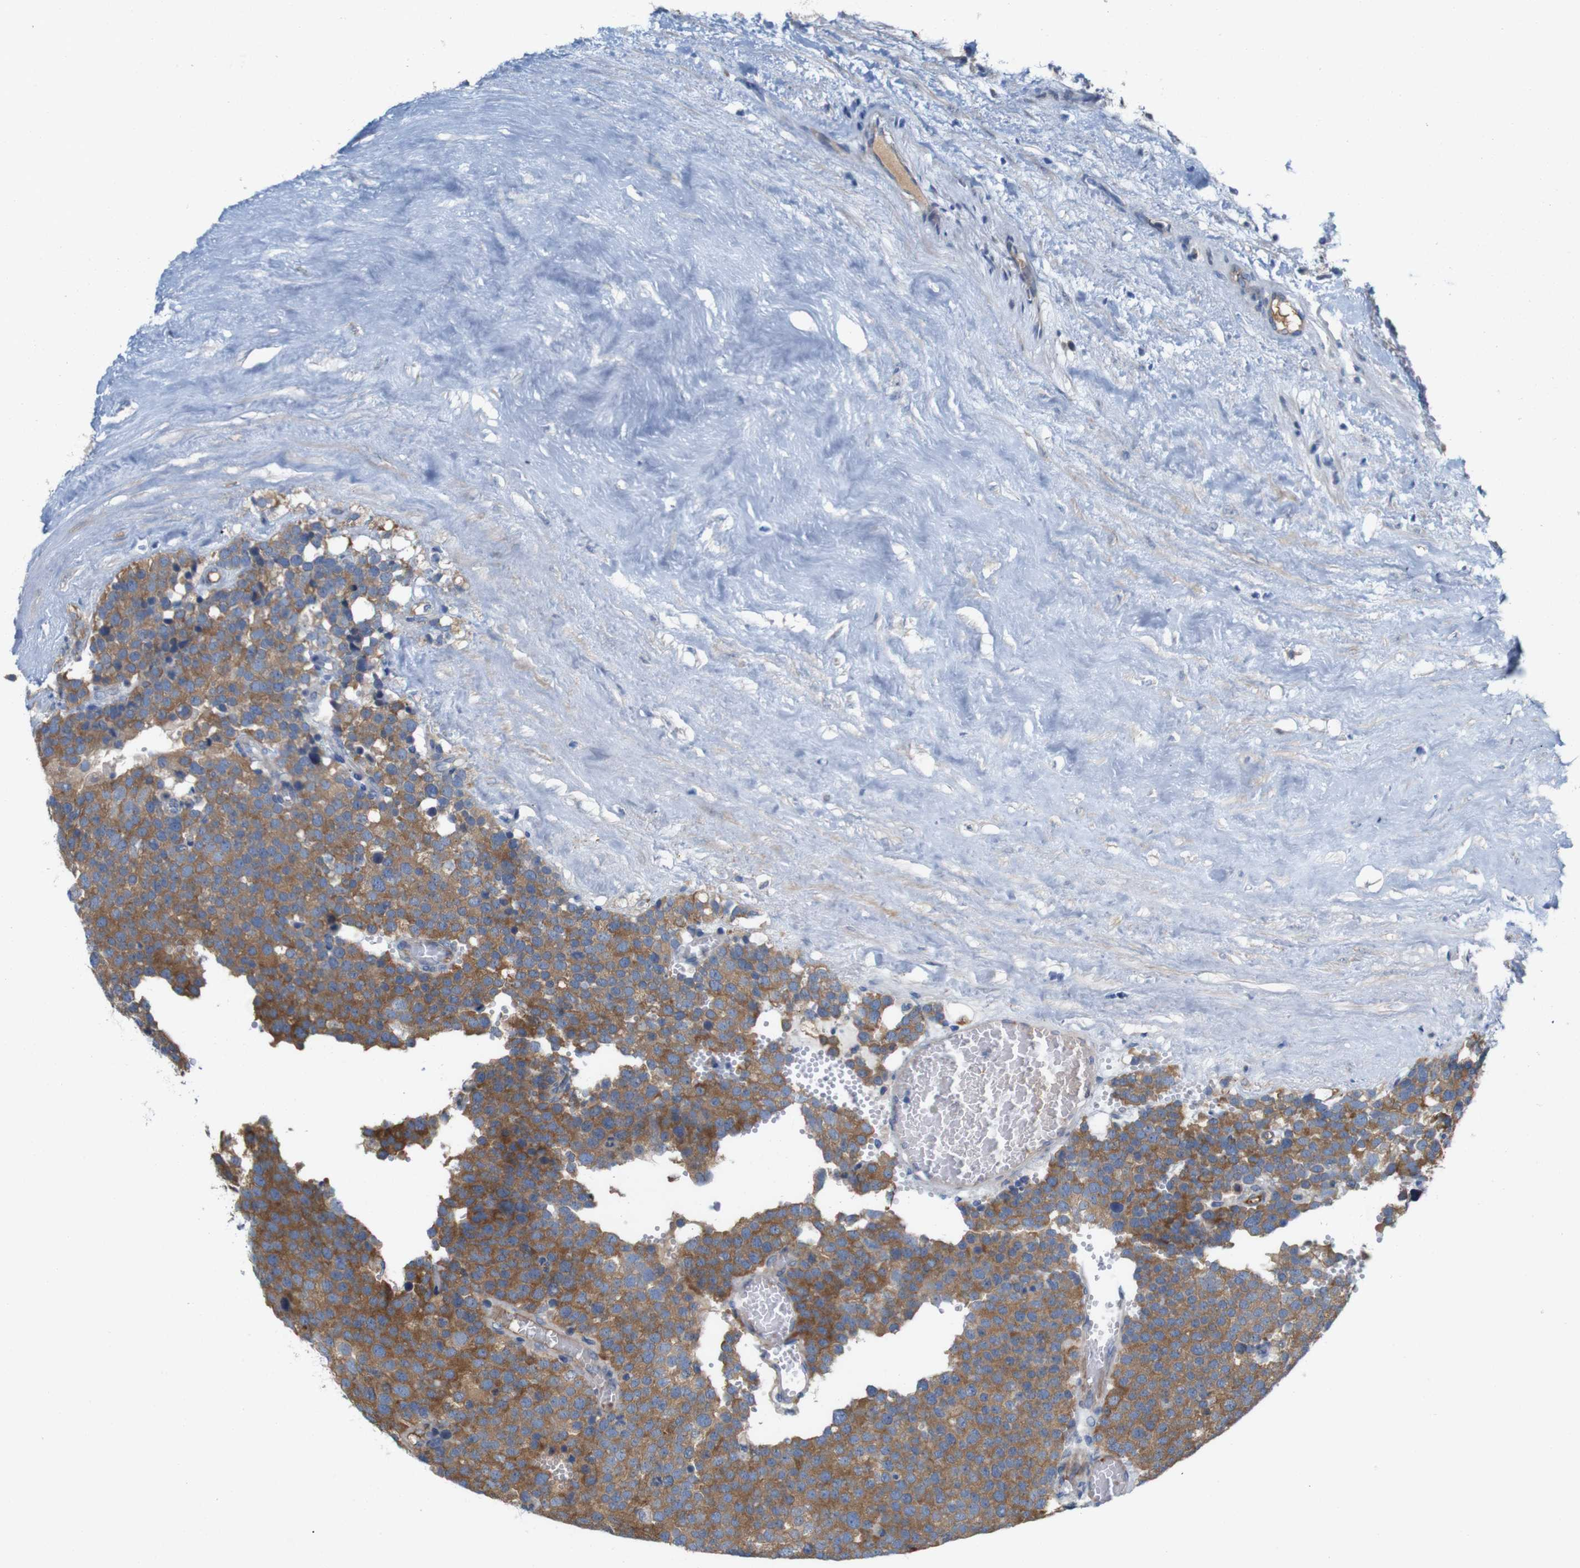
{"staining": {"intensity": "moderate", "quantity": ">75%", "location": "cytoplasmic/membranous"}, "tissue": "testis cancer", "cell_type": "Tumor cells", "image_type": "cancer", "snomed": [{"axis": "morphology", "description": "Normal tissue, NOS"}, {"axis": "morphology", "description": "Seminoma, NOS"}, {"axis": "topography", "description": "Testis"}], "caption": "A high-resolution image shows immunohistochemistry (IHC) staining of testis cancer, which displays moderate cytoplasmic/membranous expression in approximately >75% of tumor cells.", "gene": "MYEOV", "patient": {"sex": "male", "age": 71}}